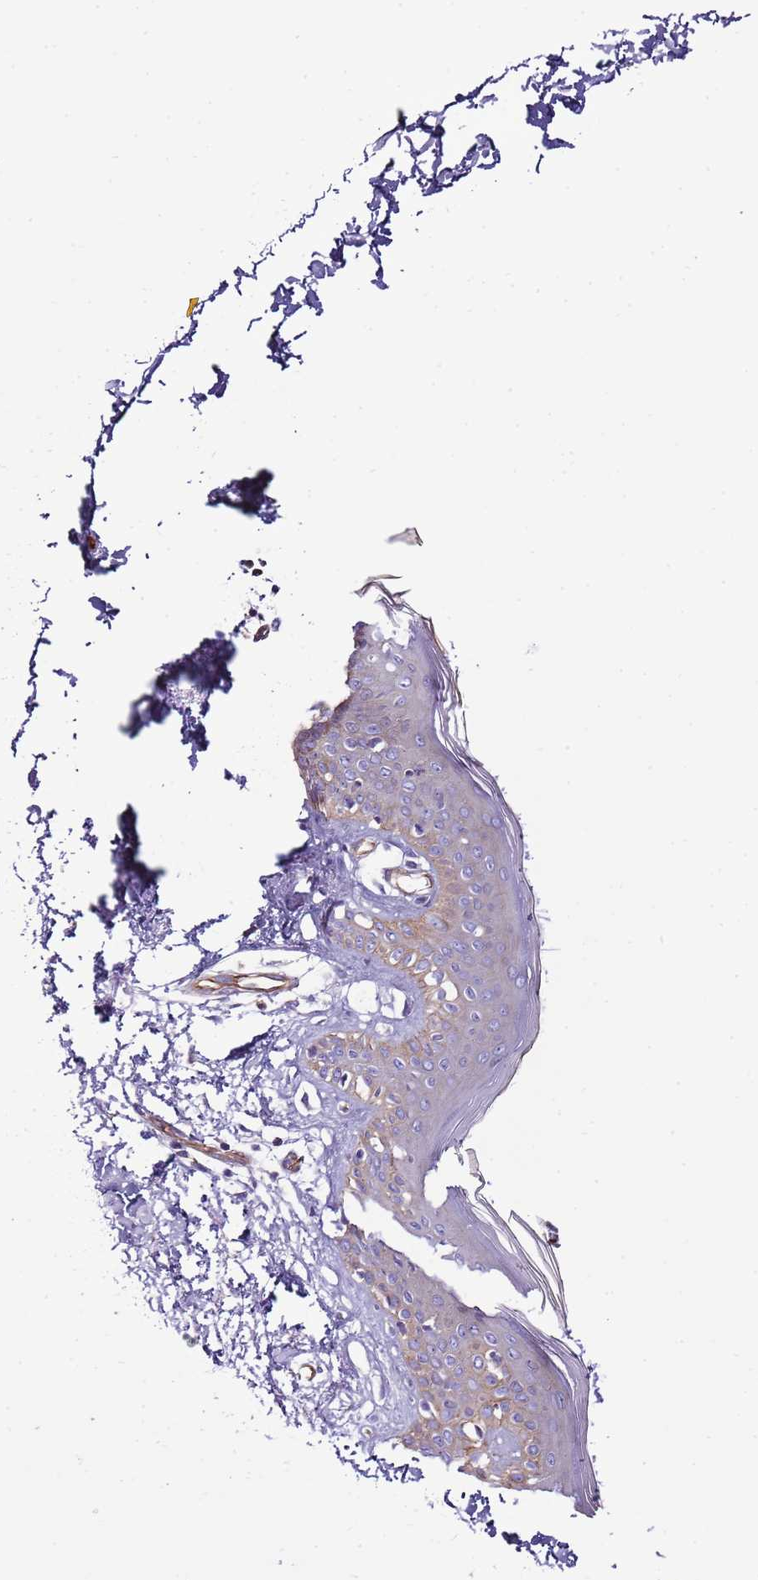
{"staining": {"intensity": "negative", "quantity": "none", "location": "none"}, "tissue": "skin", "cell_type": "Fibroblasts", "image_type": "normal", "snomed": [{"axis": "morphology", "description": "Normal tissue, NOS"}, {"axis": "topography", "description": "Skin"}], "caption": "Human skin stained for a protein using immunohistochemistry displays no expression in fibroblasts.", "gene": "GFRAL", "patient": {"sex": "female", "age": 64}}